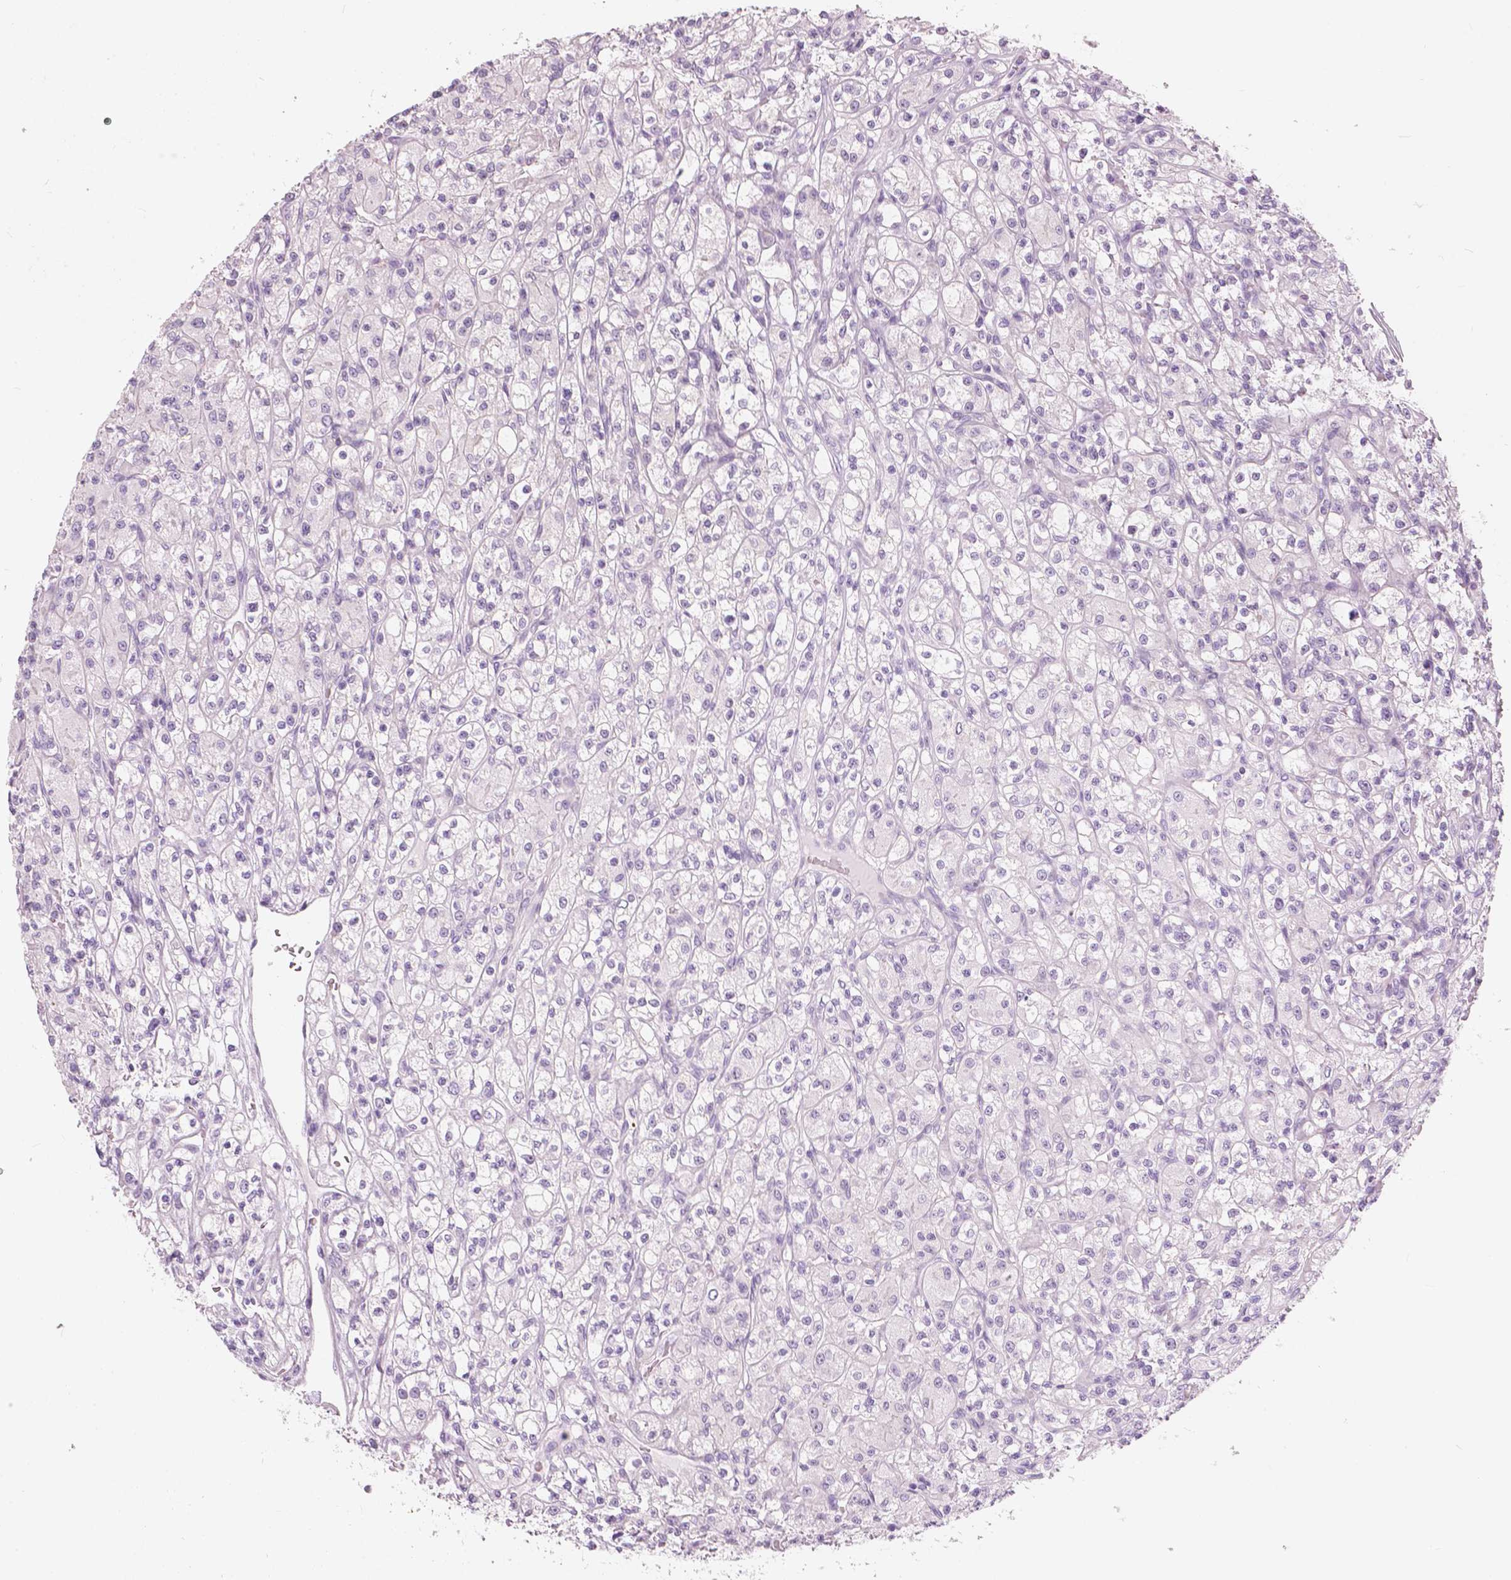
{"staining": {"intensity": "negative", "quantity": "none", "location": "none"}, "tissue": "renal cancer", "cell_type": "Tumor cells", "image_type": "cancer", "snomed": [{"axis": "morphology", "description": "Adenocarcinoma, NOS"}, {"axis": "topography", "description": "Kidney"}], "caption": "Immunohistochemistry photomicrograph of neoplastic tissue: adenocarcinoma (renal) stained with DAB displays no significant protein positivity in tumor cells. The staining was performed using DAB (3,3'-diaminobenzidine) to visualize the protein expression in brown, while the nuclei were stained in blue with hematoxylin (Magnification: 20x).", "gene": "A4GNT", "patient": {"sex": "female", "age": 70}}